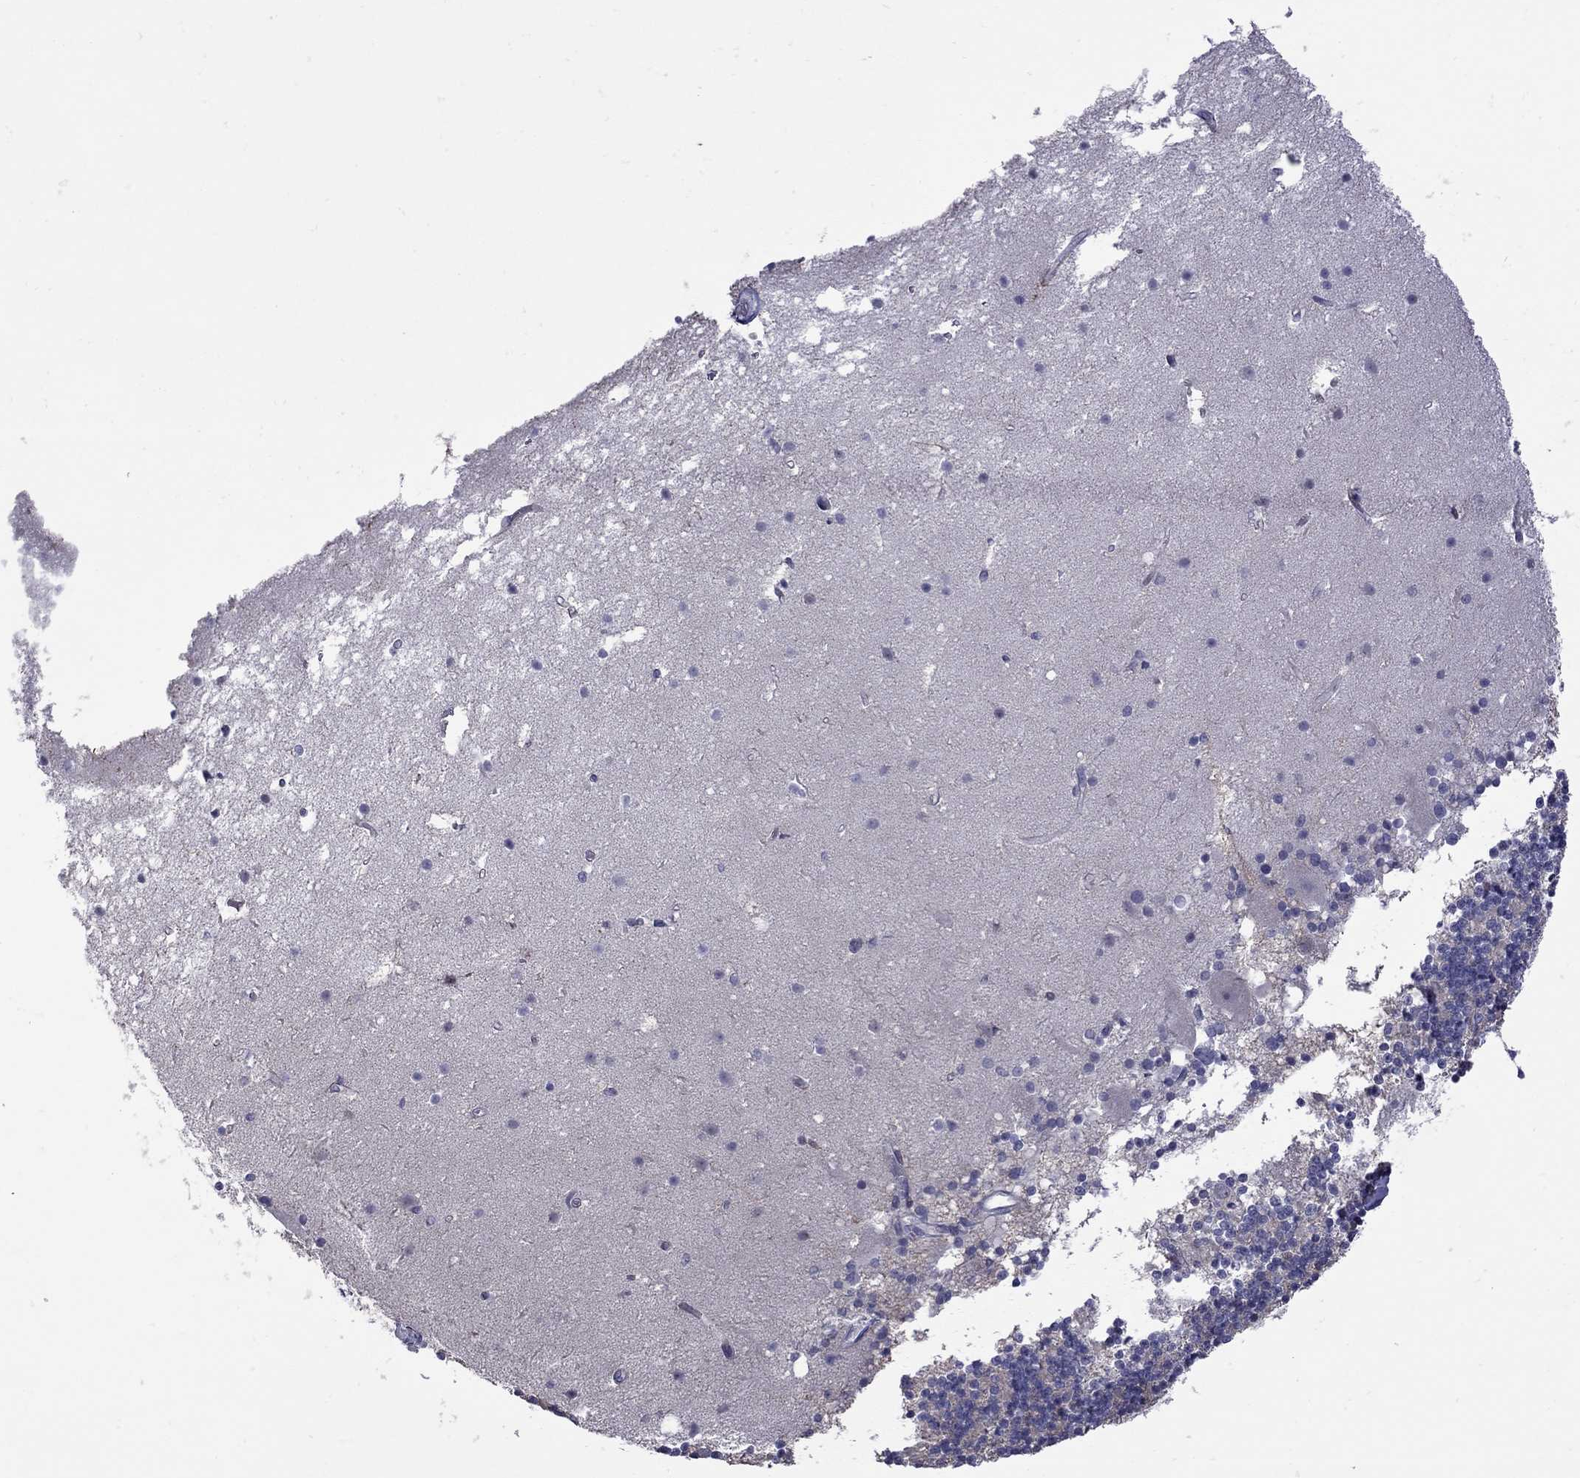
{"staining": {"intensity": "negative", "quantity": "none", "location": "none"}, "tissue": "cerebellum", "cell_type": "Cells in granular layer", "image_type": "normal", "snomed": [{"axis": "morphology", "description": "Normal tissue, NOS"}, {"axis": "topography", "description": "Cerebellum"}], "caption": "Cells in granular layer show no significant protein staining in unremarkable cerebellum.", "gene": "NRARP", "patient": {"sex": "male", "age": 70}}